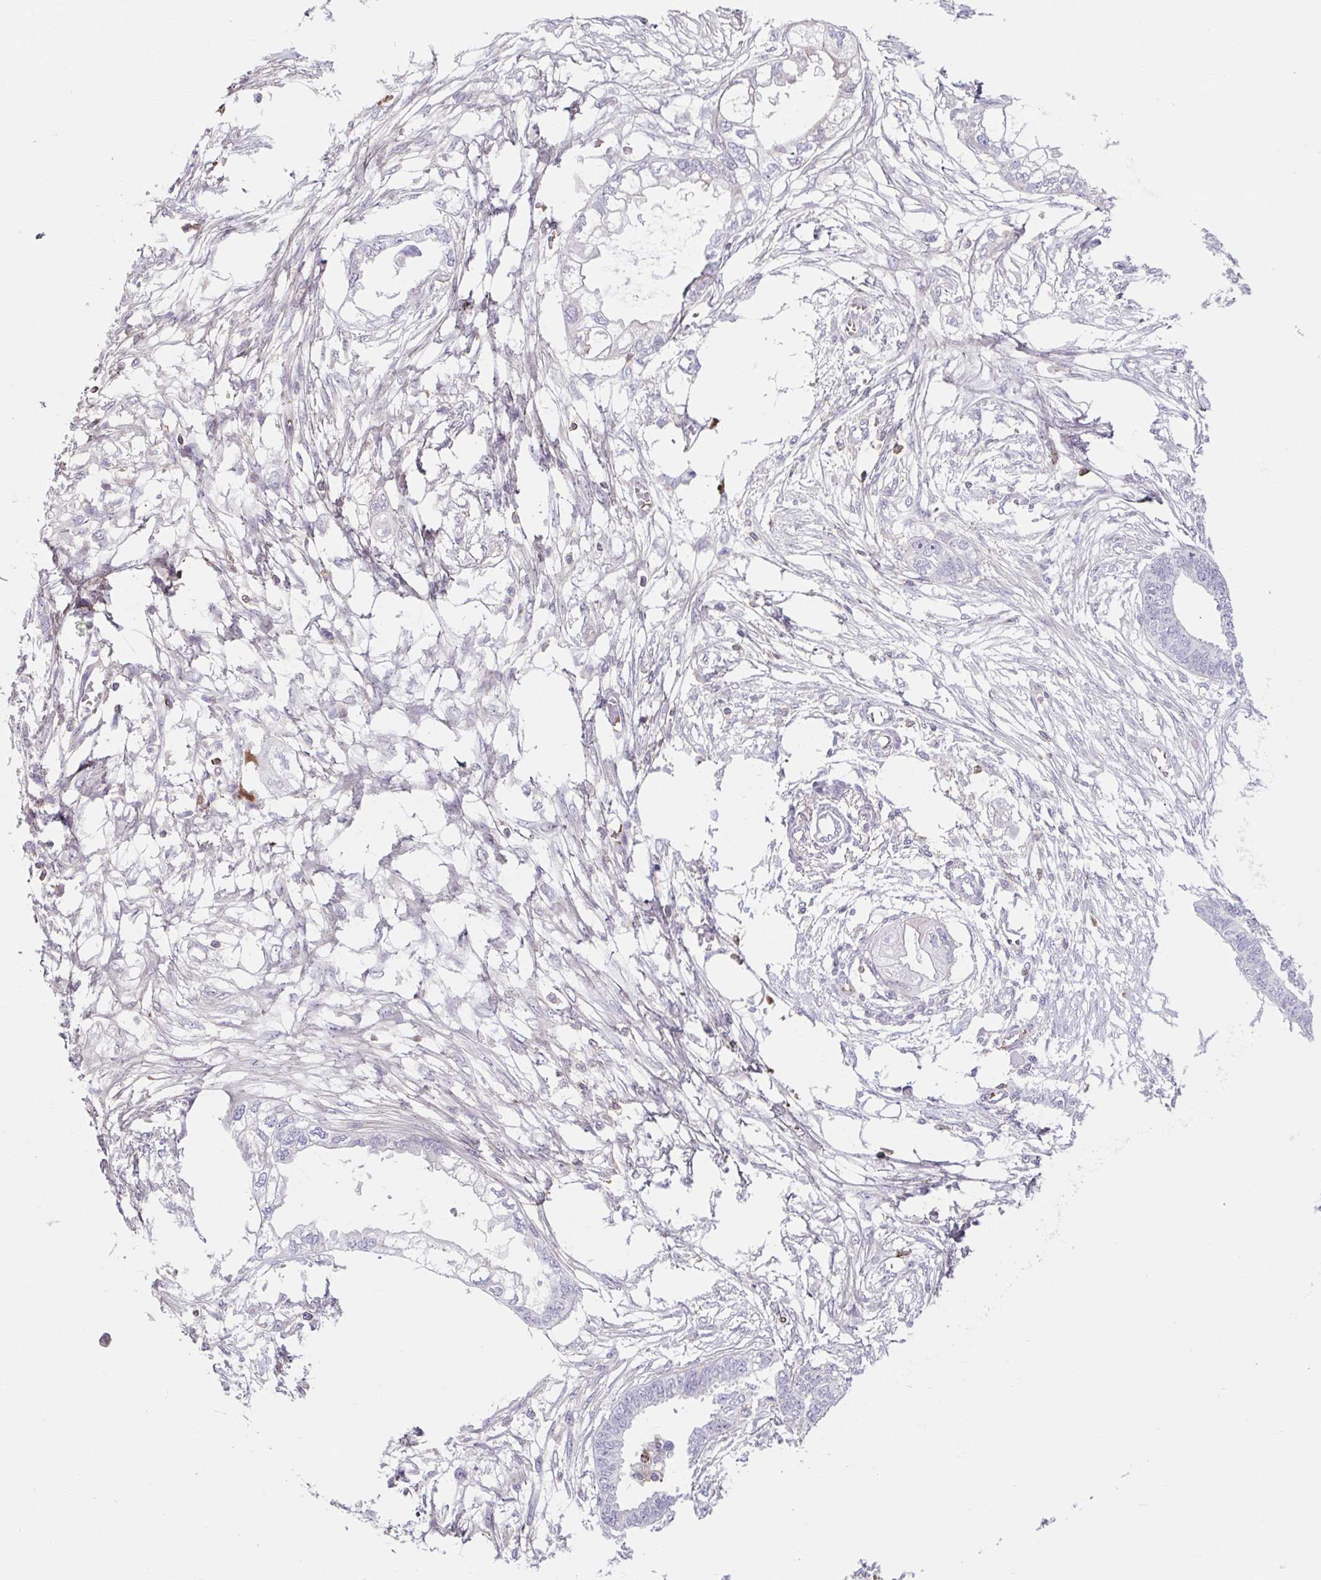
{"staining": {"intensity": "negative", "quantity": "none", "location": "none"}, "tissue": "endometrial cancer", "cell_type": "Tumor cells", "image_type": "cancer", "snomed": [{"axis": "morphology", "description": "Adenocarcinoma, NOS"}, {"axis": "morphology", "description": "Adenocarcinoma, metastatic, NOS"}, {"axis": "topography", "description": "Adipose tissue"}, {"axis": "topography", "description": "Endometrium"}], "caption": "Endometrial metastatic adenocarcinoma stained for a protein using immunohistochemistry shows no expression tumor cells.", "gene": "TPRG1", "patient": {"sex": "female", "age": 67}}